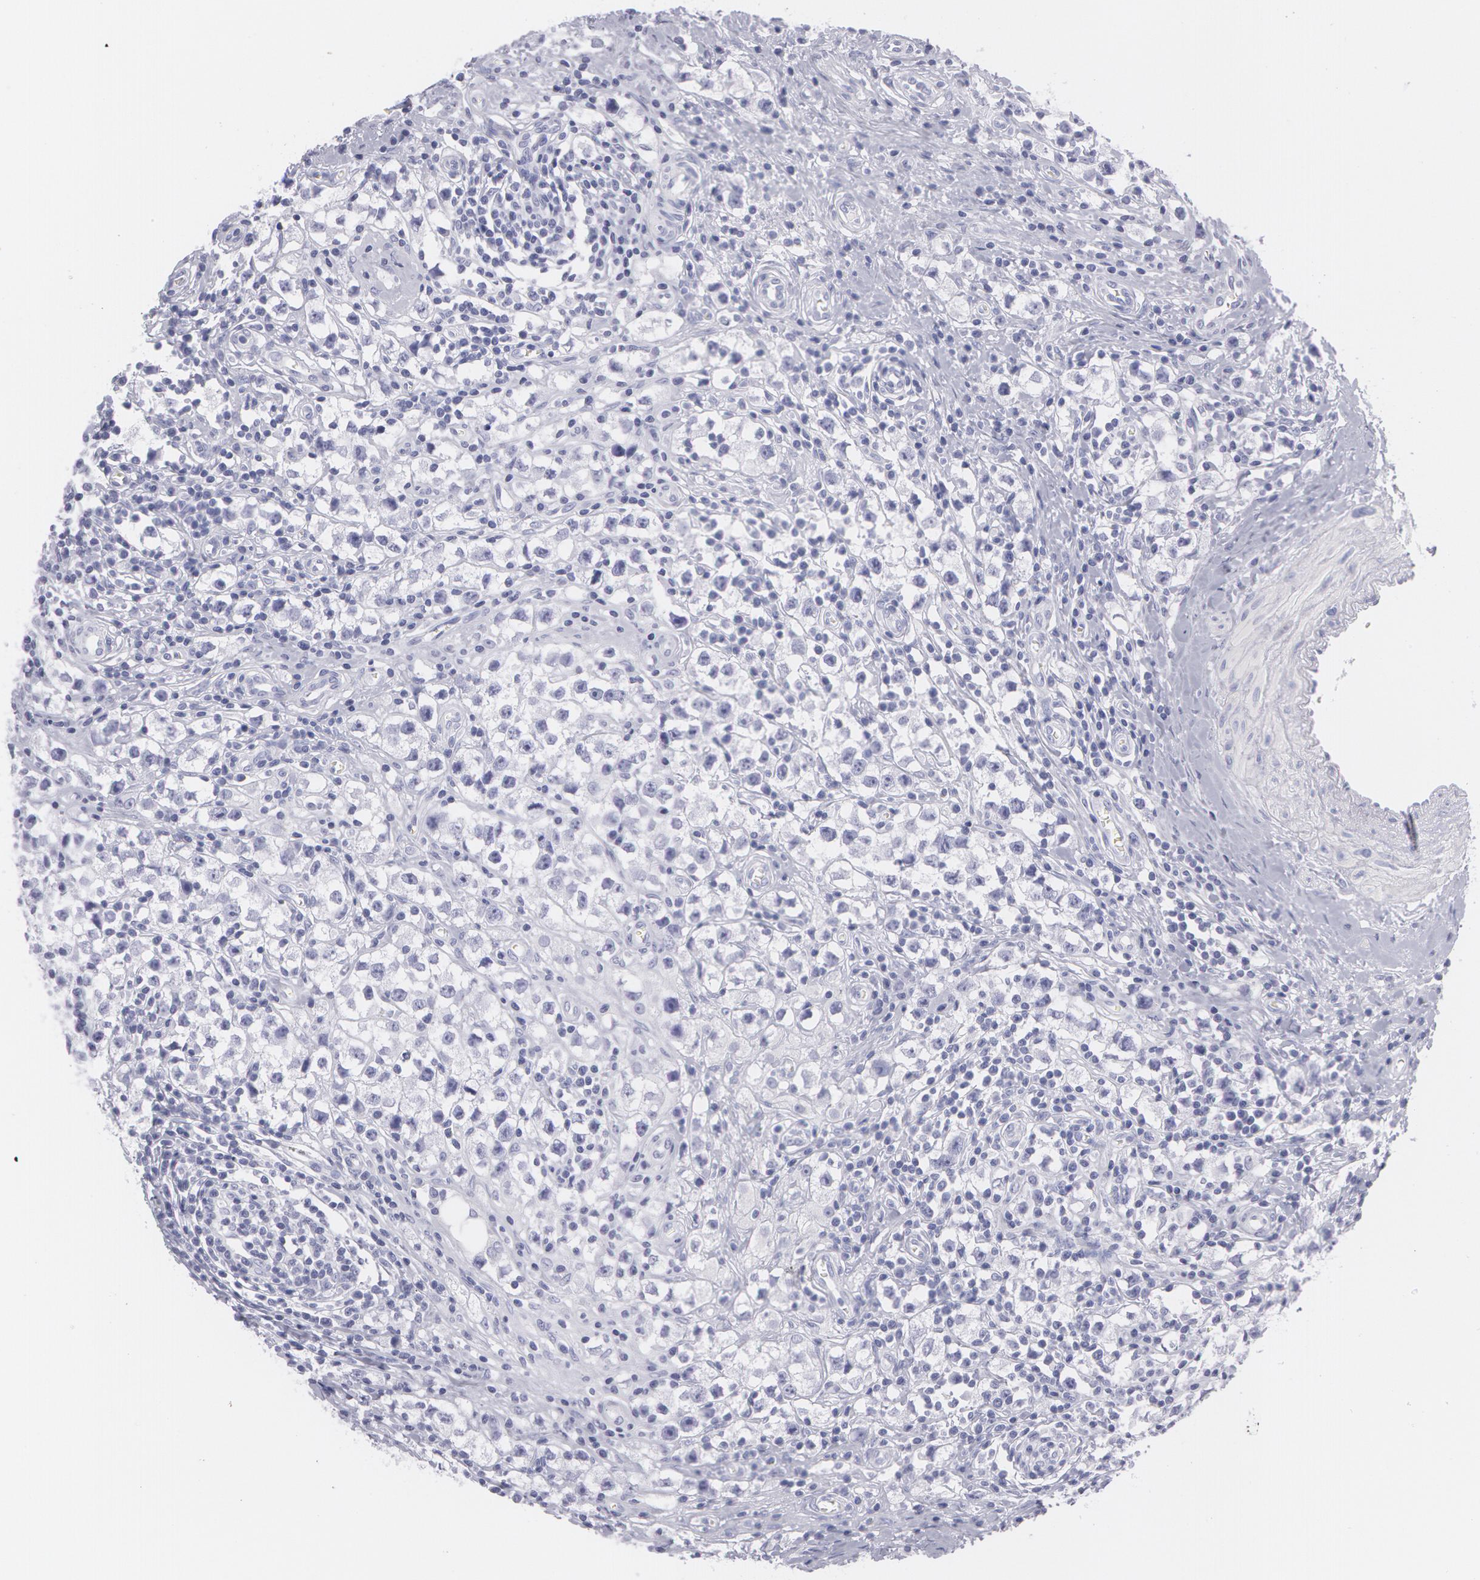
{"staining": {"intensity": "negative", "quantity": "none", "location": "none"}, "tissue": "testis cancer", "cell_type": "Tumor cells", "image_type": "cancer", "snomed": [{"axis": "morphology", "description": "Seminoma, NOS"}, {"axis": "topography", "description": "Testis"}], "caption": "A photomicrograph of human seminoma (testis) is negative for staining in tumor cells. Brightfield microscopy of immunohistochemistry (IHC) stained with DAB (brown) and hematoxylin (blue), captured at high magnification.", "gene": "AMACR", "patient": {"sex": "male", "age": 35}}